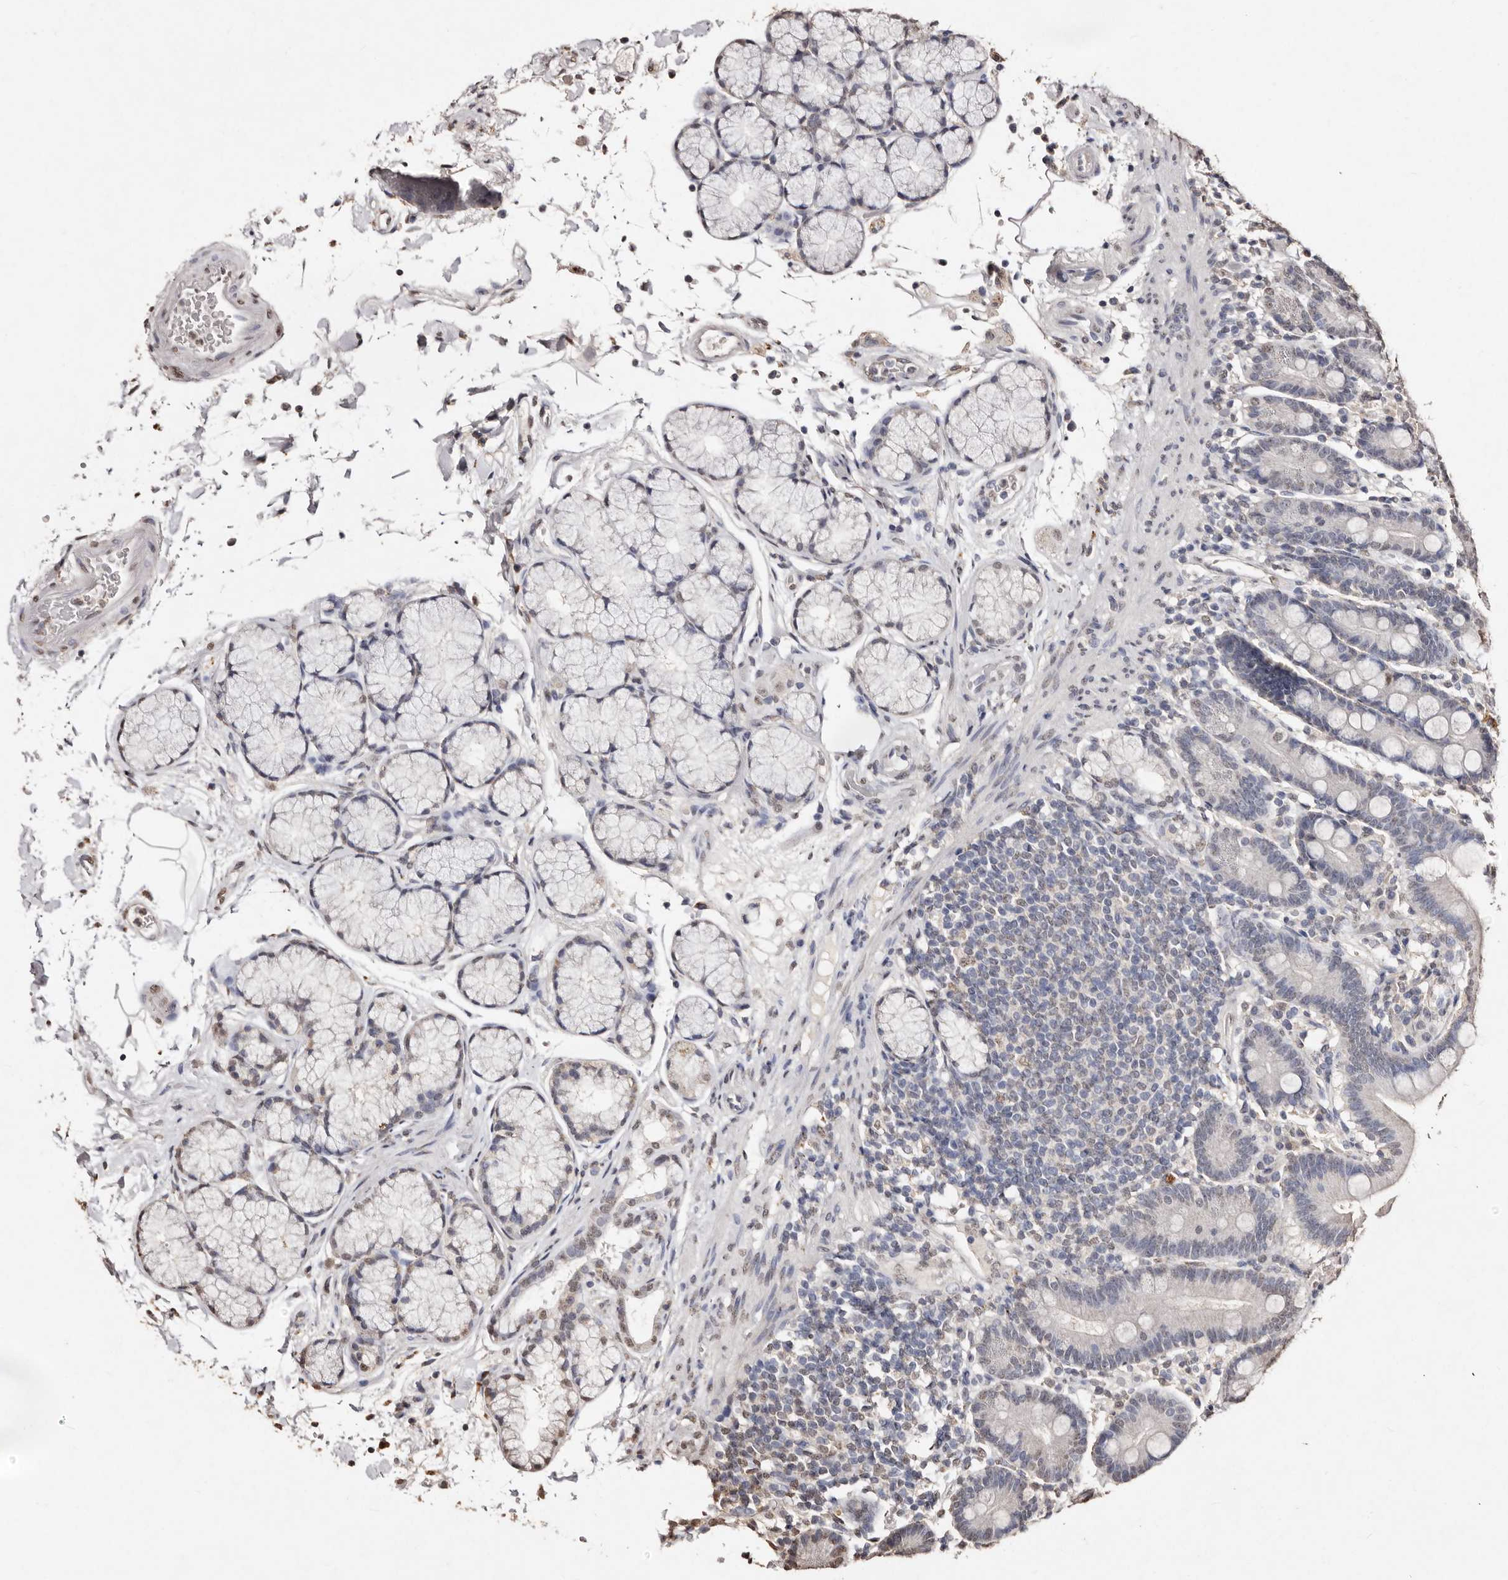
{"staining": {"intensity": "weak", "quantity": "25%-75%", "location": "nuclear"}, "tissue": "duodenum", "cell_type": "Glandular cells", "image_type": "normal", "snomed": [{"axis": "morphology", "description": "Normal tissue, NOS"}, {"axis": "topography", "description": "Small intestine, NOS"}], "caption": "Approximately 25%-75% of glandular cells in unremarkable human duodenum exhibit weak nuclear protein staining as visualized by brown immunohistochemical staining.", "gene": "ERBB4", "patient": {"sex": "female", "age": 71}}